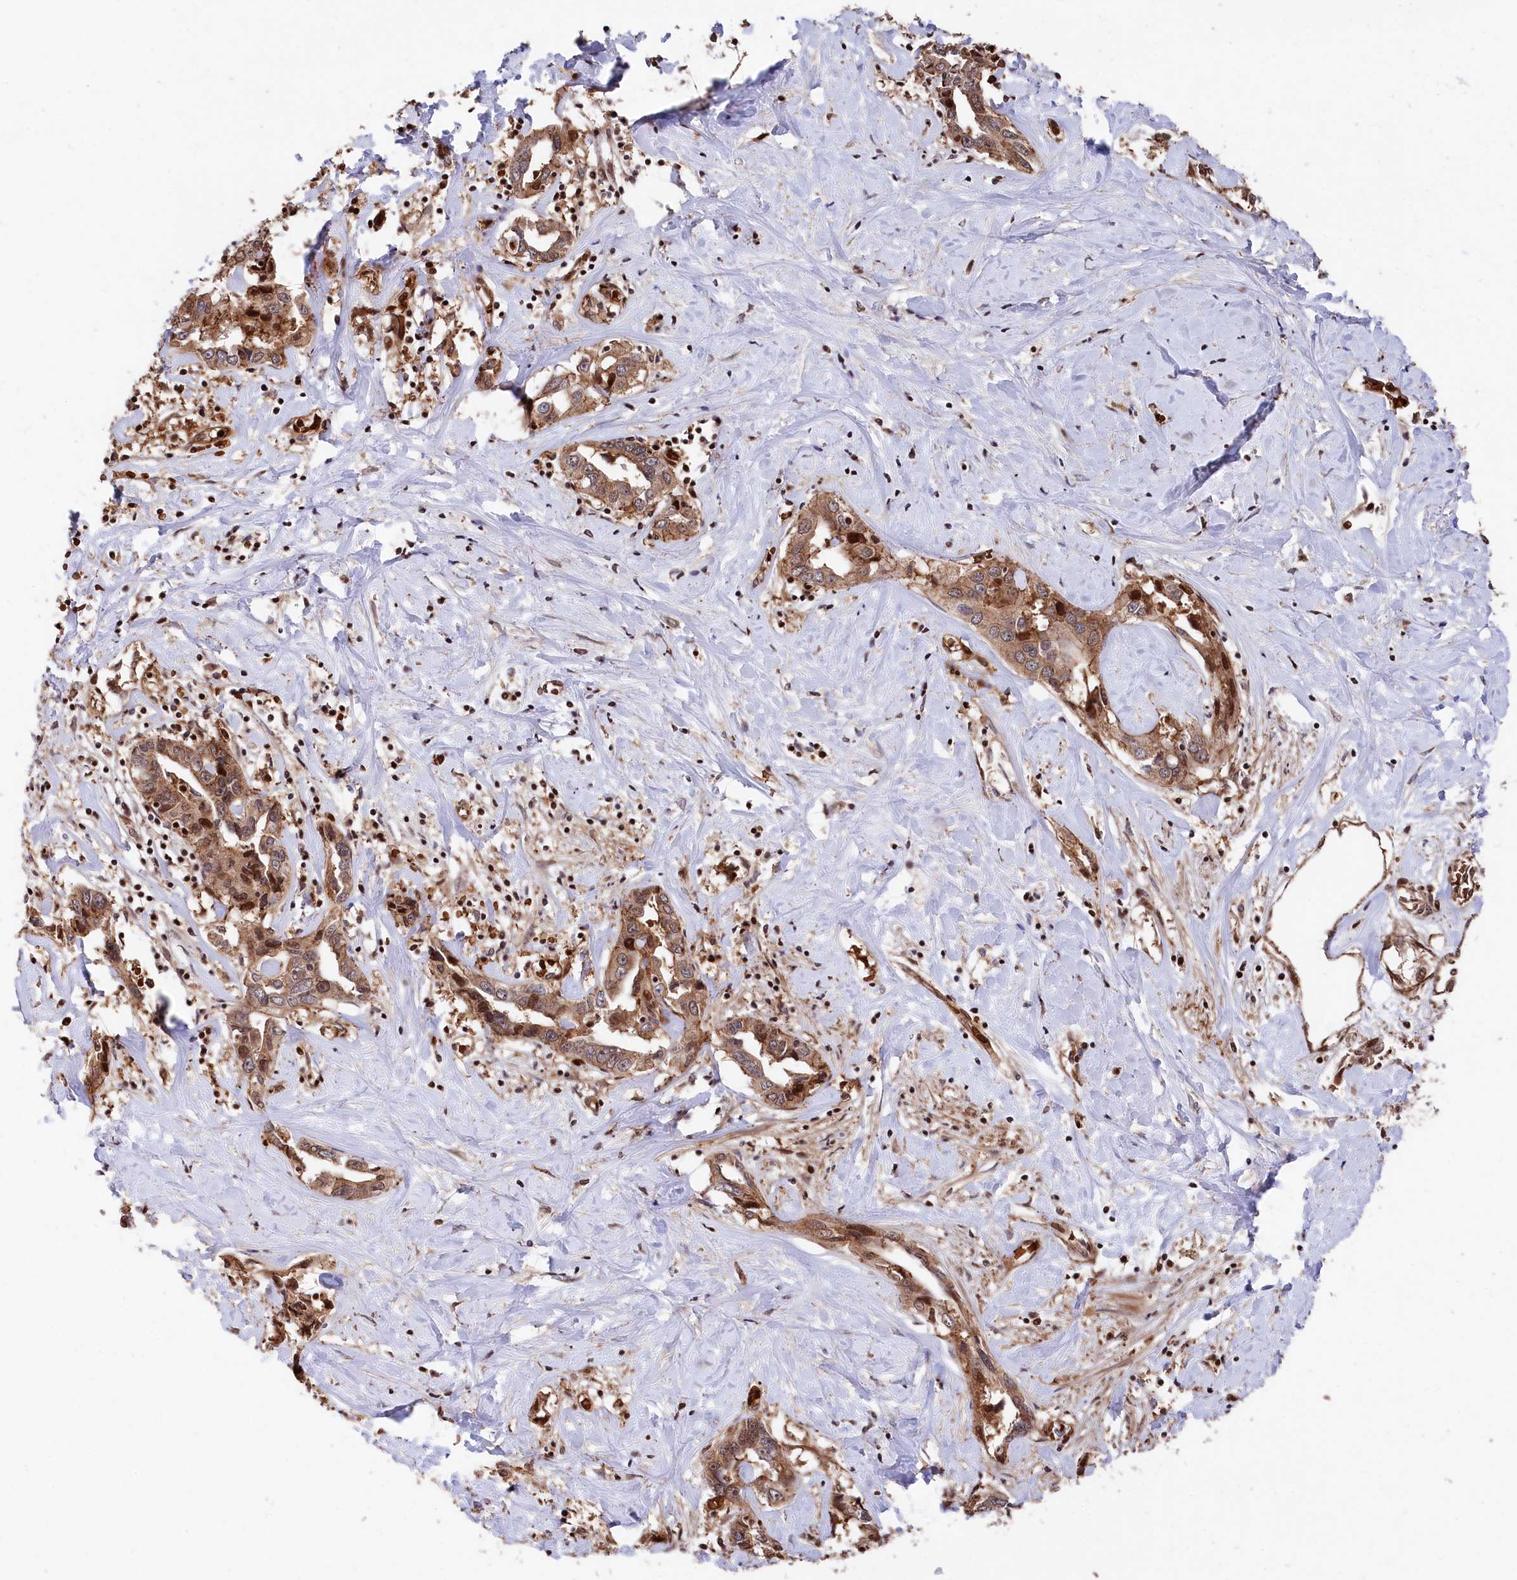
{"staining": {"intensity": "moderate", "quantity": ">75%", "location": "cytoplasmic/membranous,nuclear"}, "tissue": "liver cancer", "cell_type": "Tumor cells", "image_type": "cancer", "snomed": [{"axis": "morphology", "description": "Cholangiocarcinoma"}, {"axis": "topography", "description": "Liver"}], "caption": "Immunohistochemistry (IHC) of human liver cholangiocarcinoma displays medium levels of moderate cytoplasmic/membranous and nuclear staining in about >75% of tumor cells.", "gene": "TNKS1BP1", "patient": {"sex": "male", "age": 59}}